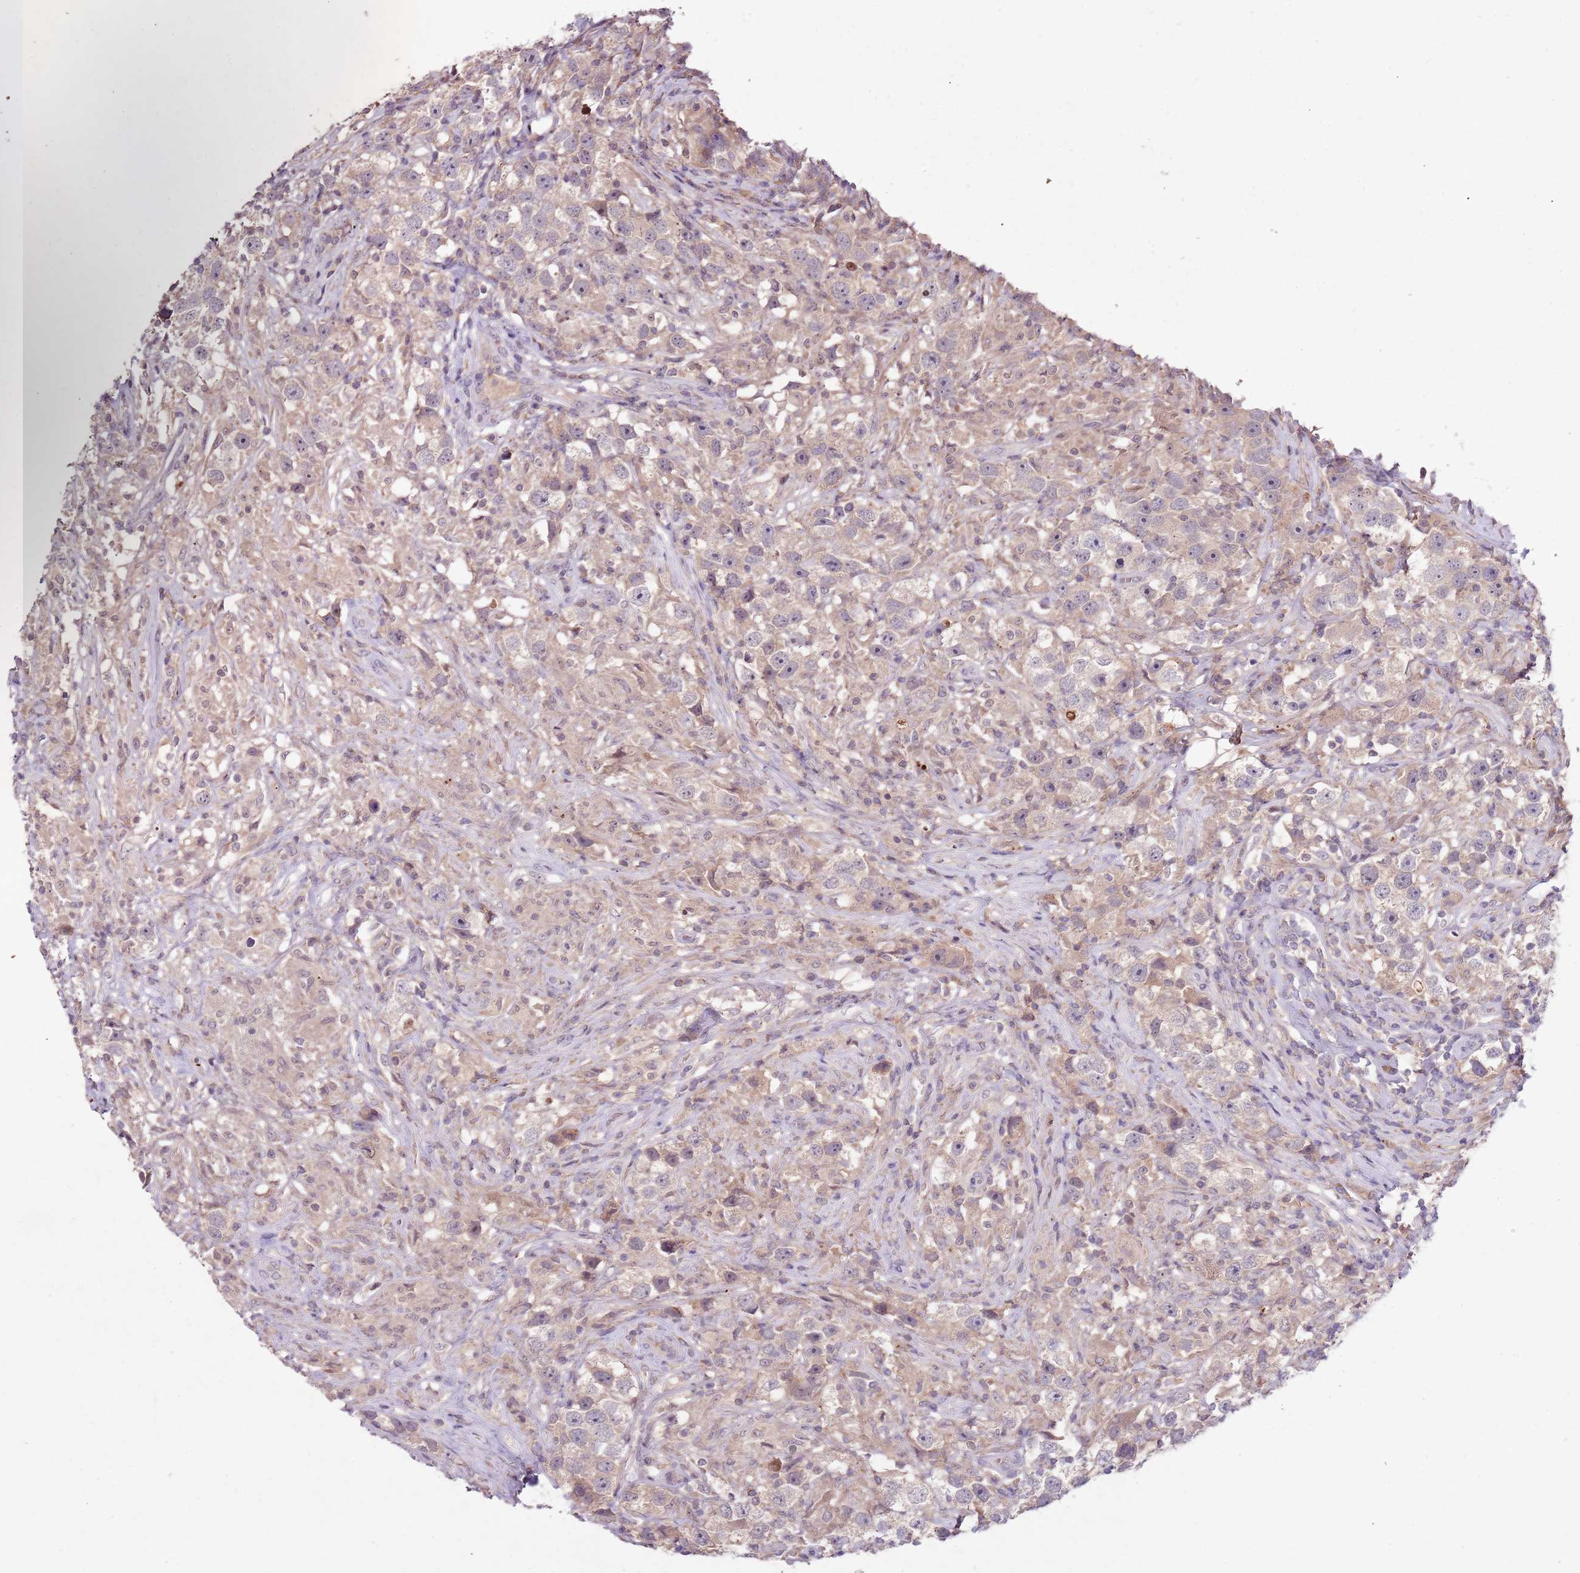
{"staining": {"intensity": "weak", "quantity": "<25%", "location": "cytoplasmic/membranous"}, "tissue": "testis cancer", "cell_type": "Tumor cells", "image_type": "cancer", "snomed": [{"axis": "morphology", "description": "Seminoma, NOS"}, {"axis": "topography", "description": "Testis"}], "caption": "Tumor cells show no significant expression in seminoma (testis).", "gene": "NRDE2", "patient": {"sex": "male", "age": 49}}